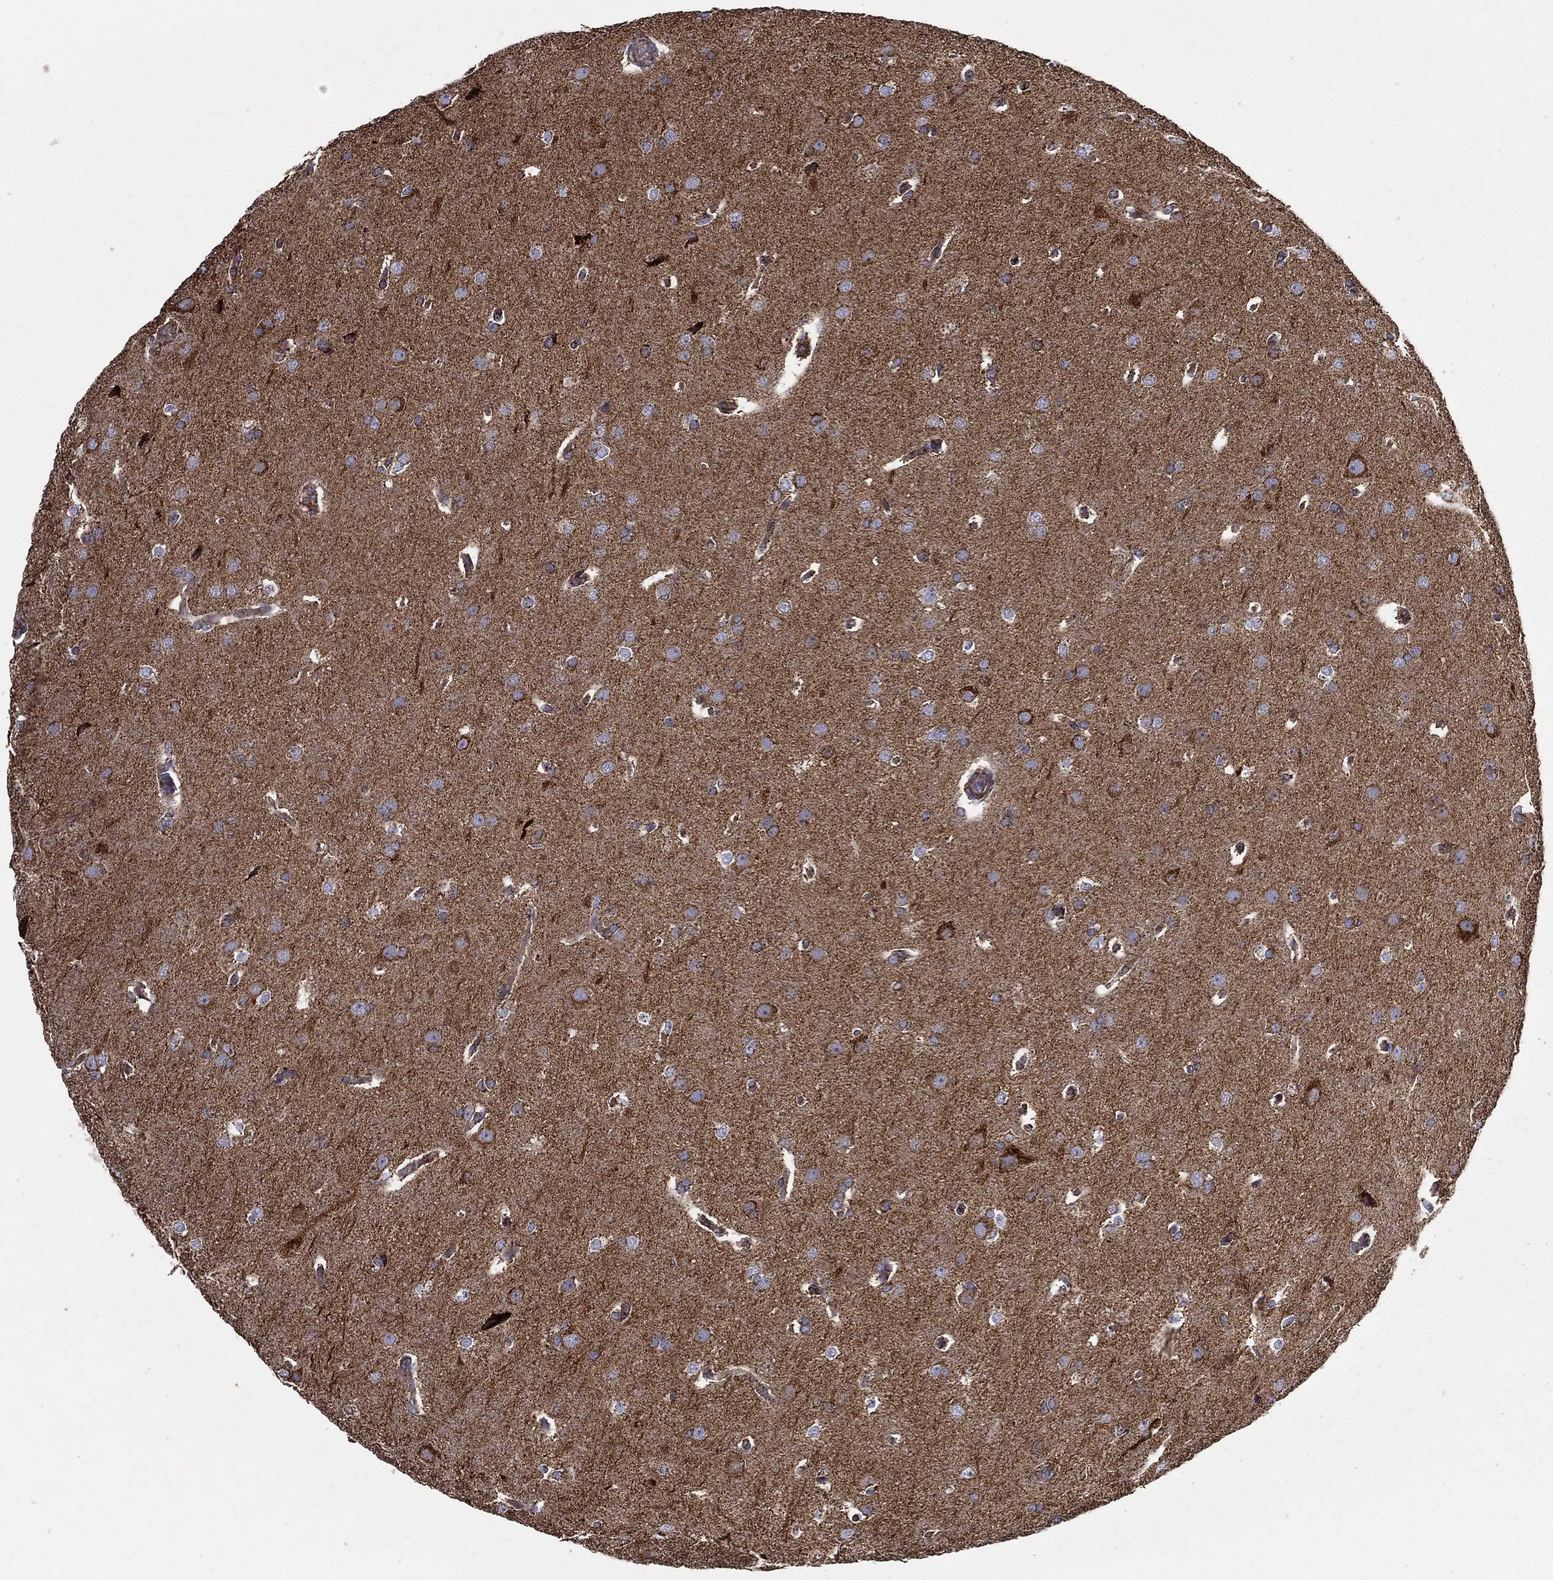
{"staining": {"intensity": "moderate", "quantity": "25%-75%", "location": "cytoplasmic/membranous"}, "tissue": "glioma", "cell_type": "Tumor cells", "image_type": "cancer", "snomed": [{"axis": "morphology", "description": "Glioma, malignant, Low grade"}, {"axis": "topography", "description": "Brain"}], "caption": "IHC (DAB (3,3'-diaminobenzidine)) staining of human malignant glioma (low-grade) shows moderate cytoplasmic/membranous protein positivity in approximately 25%-75% of tumor cells.", "gene": "MT-CYB", "patient": {"sex": "female", "age": 32}}